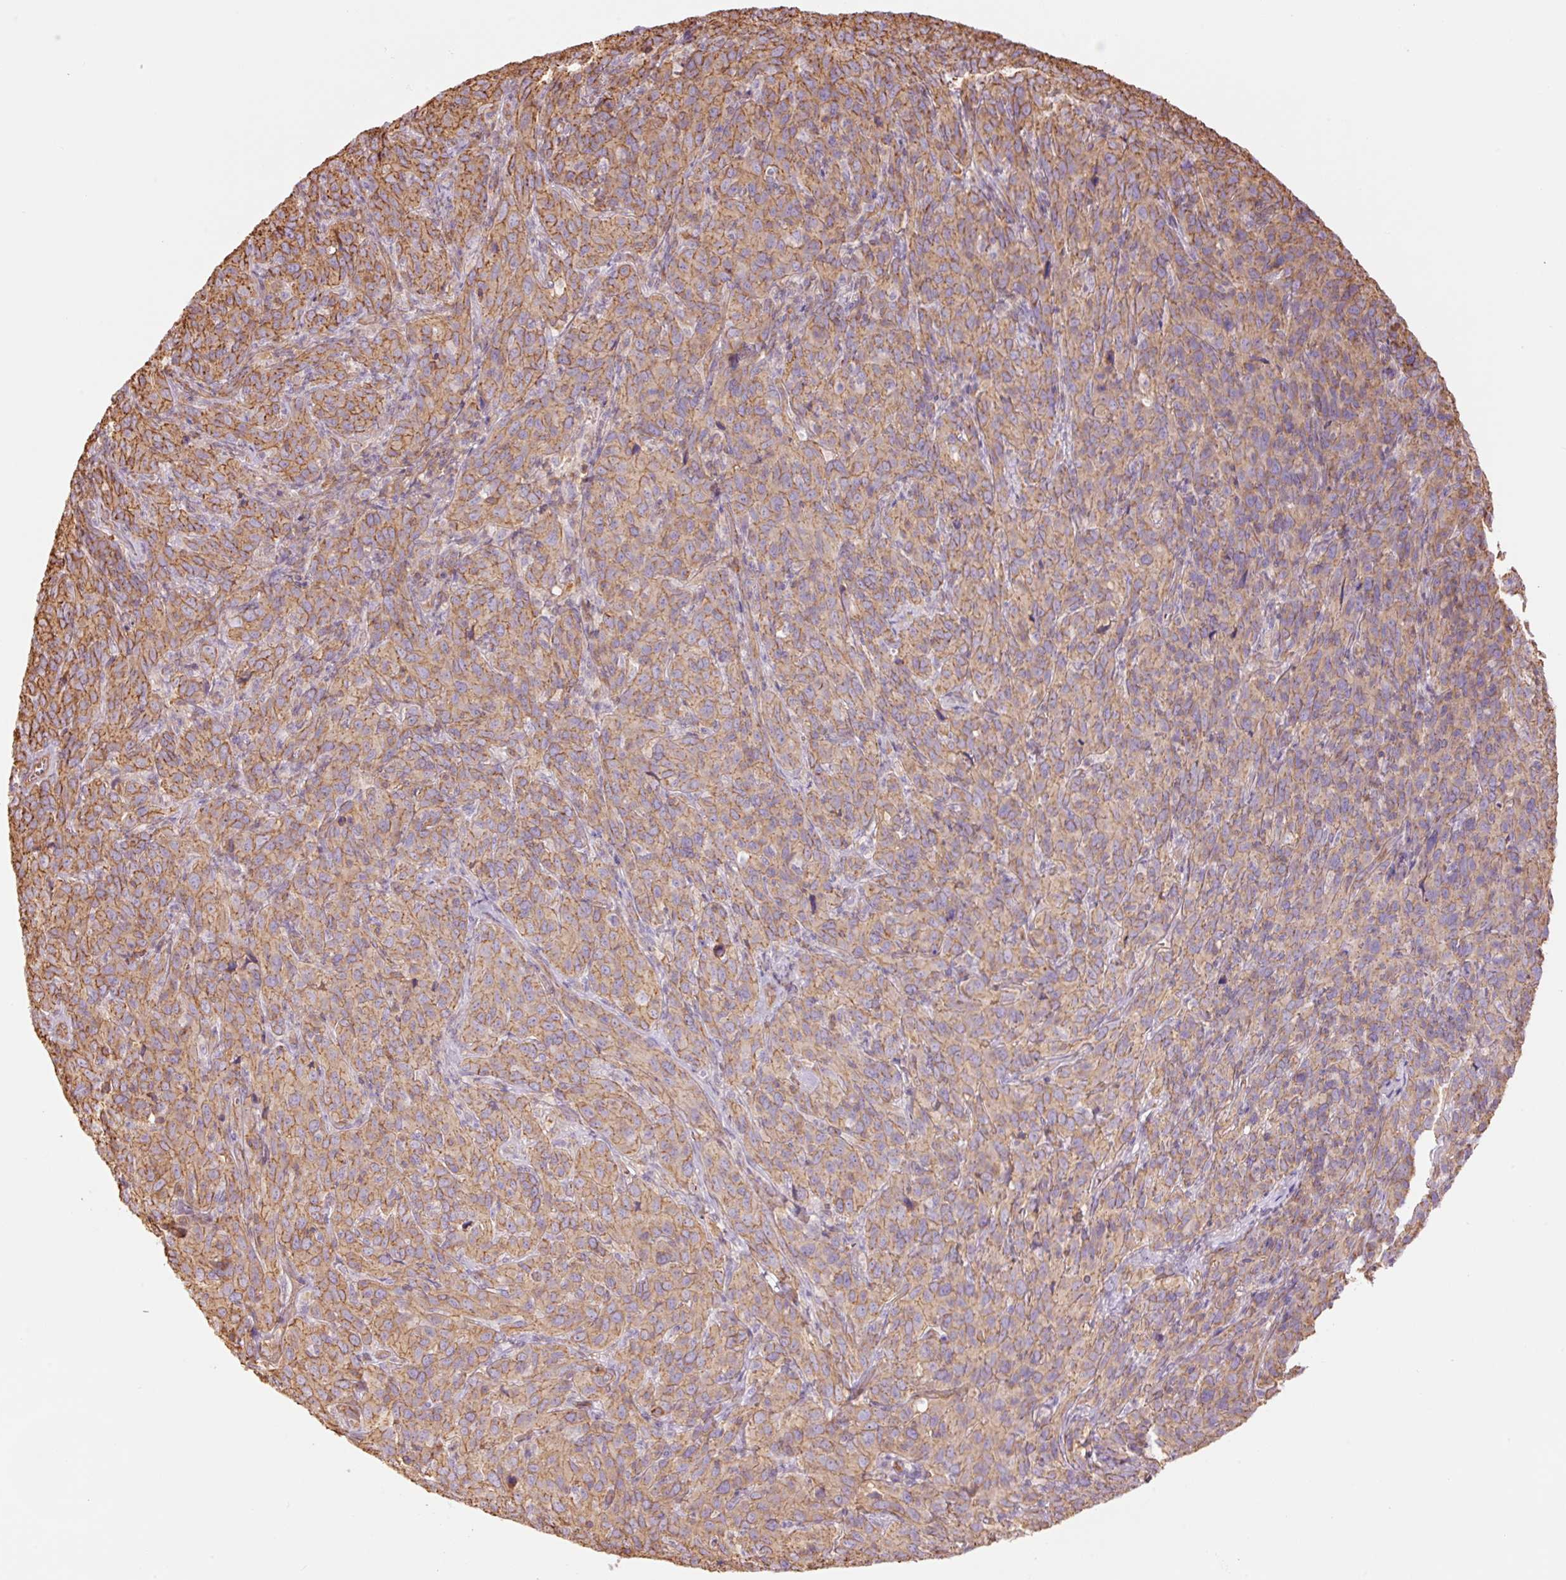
{"staining": {"intensity": "moderate", "quantity": ">75%", "location": "cytoplasmic/membranous"}, "tissue": "cervical cancer", "cell_type": "Tumor cells", "image_type": "cancer", "snomed": [{"axis": "morphology", "description": "Normal tissue, NOS"}, {"axis": "morphology", "description": "Squamous cell carcinoma, NOS"}, {"axis": "topography", "description": "Cervix"}], "caption": "An image showing moderate cytoplasmic/membranous positivity in about >75% of tumor cells in cervical squamous cell carcinoma, as visualized by brown immunohistochemical staining.", "gene": "PPP1R1B", "patient": {"sex": "female", "age": 51}}